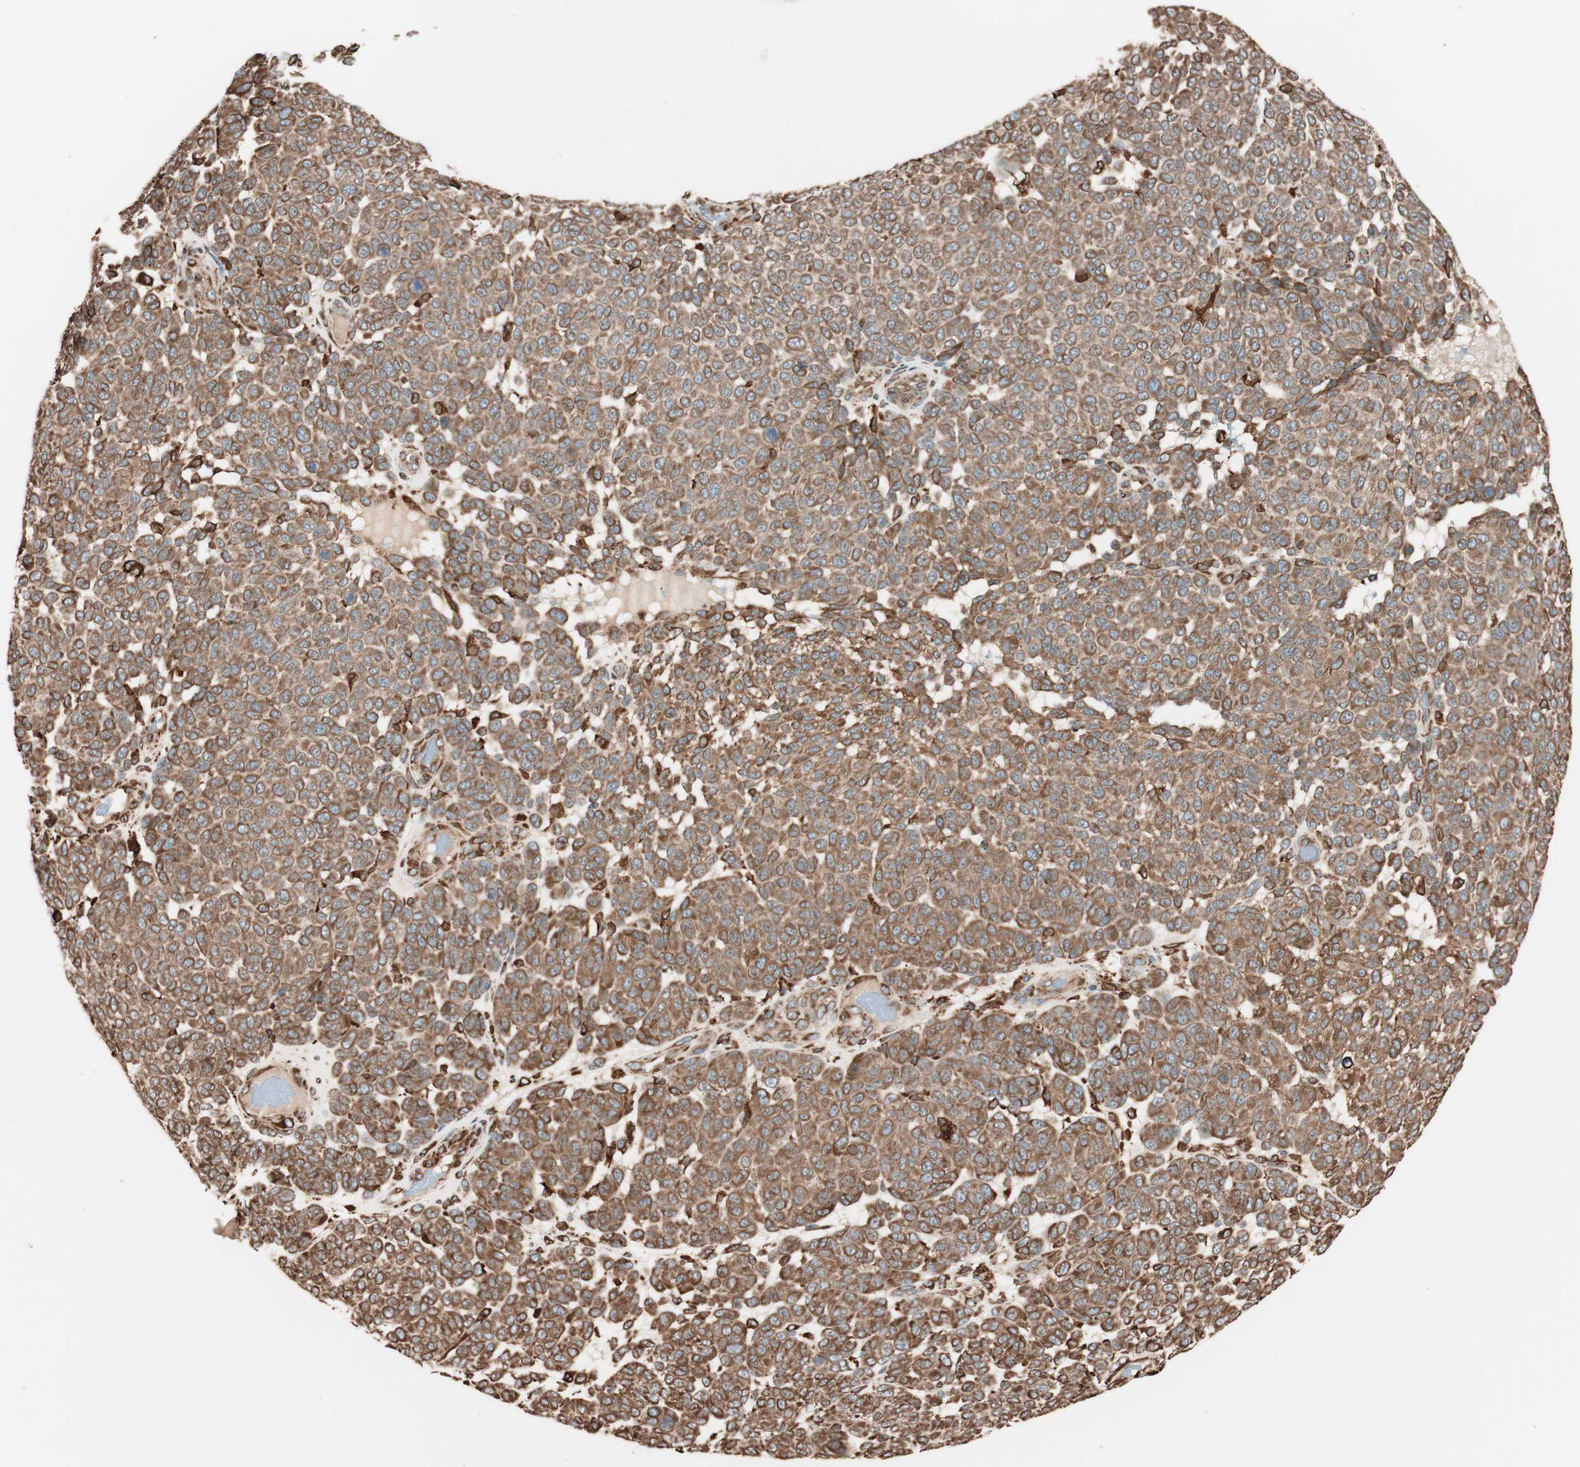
{"staining": {"intensity": "strong", "quantity": ">75%", "location": "cytoplasmic/membranous"}, "tissue": "melanoma", "cell_type": "Tumor cells", "image_type": "cancer", "snomed": [{"axis": "morphology", "description": "Malignant melanoma, NOS"}, {"axis": "topography", "description": "Skin"}], "caption": "Immunohistochemical staining of melanoma shows strong cytoplasmic/membranous protein positivity in about >75% of tumor cells.", "gene": "VEGFA", "patient": {"sex": "male", "age": 59}}